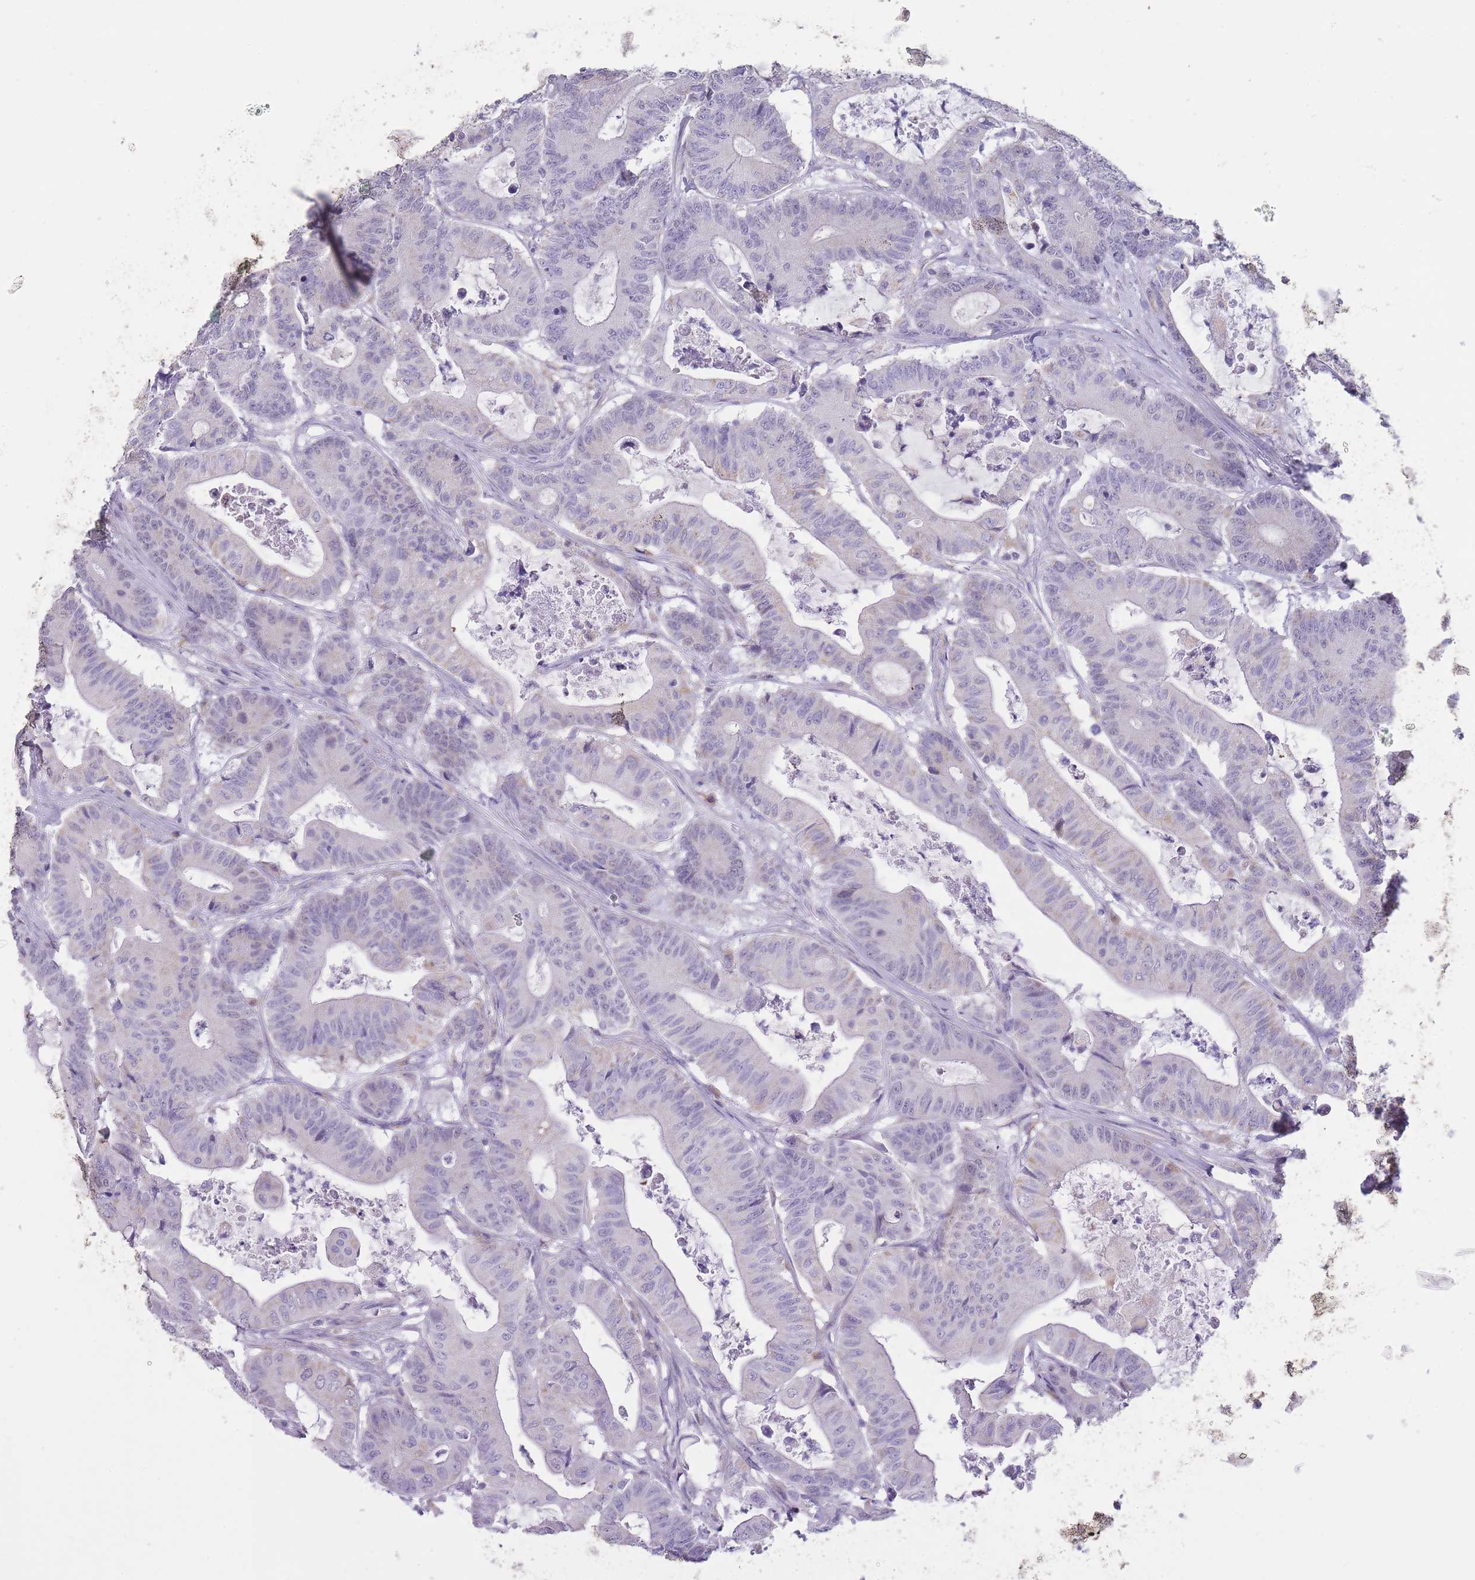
{"staining": {"intensity": "negative", "quantity": "none", "location": "none"}, "tissue": "colorectal cancer", "cell_type": "Tumor cells", "image_type": "cancer", "snomed": [{"axis": "morphology", "description": "Adenocarcinoma, NOS"}, {"axis": "topography", "description": "Colon"}], "caption": "This micrograph is of colorectal cancer stained with IHC to label a protein in brown with the nuclei are counter-stained blue. There is no staining in tumor cells. (DAB immunohistochemistry (IHC), high magnification).", "gene": "ZBTB24", "patient": {"sex": "female", "age": 84}}